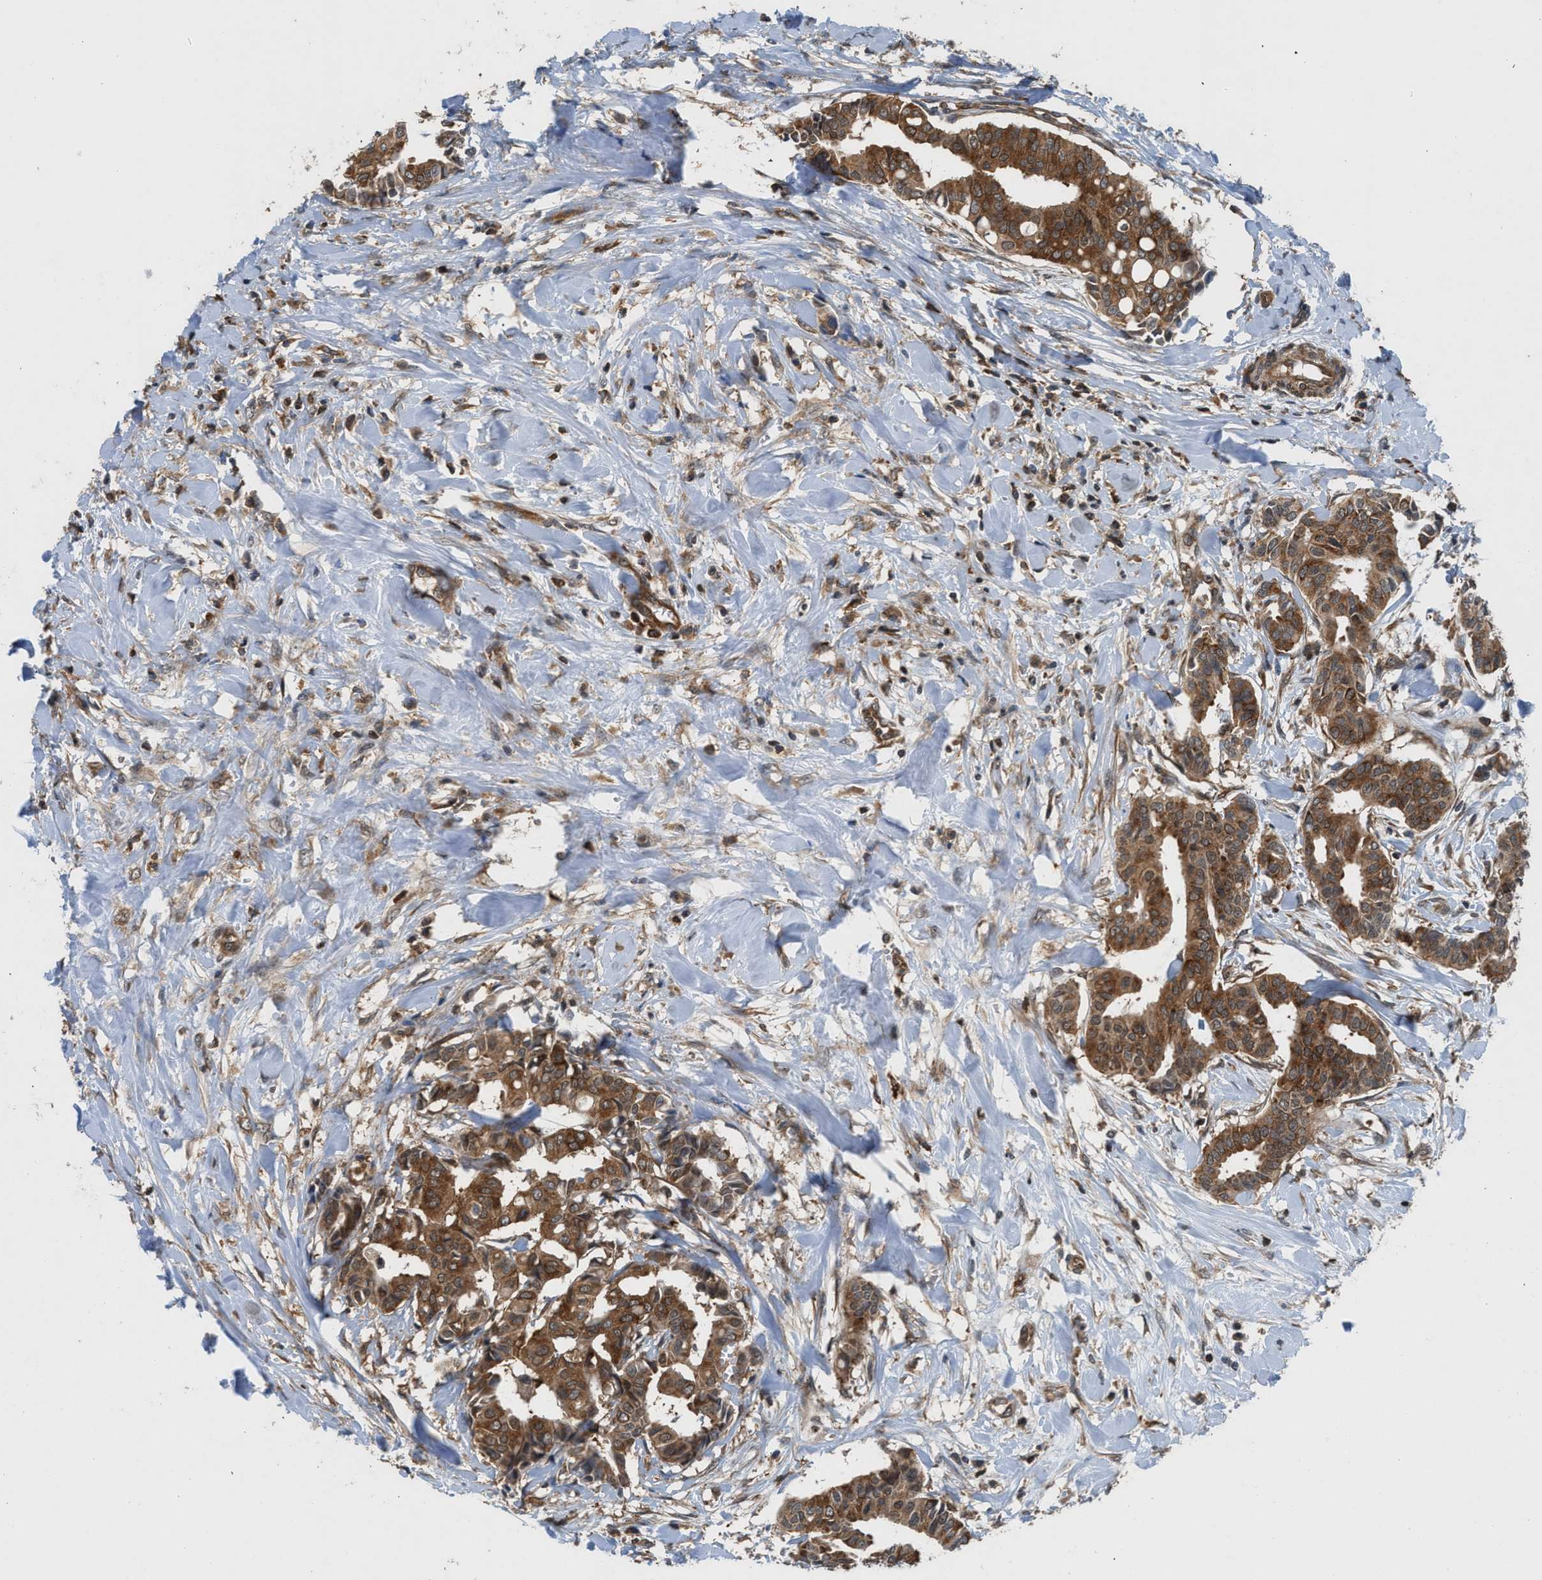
{"staining": {"intensity": "moderate", "quantity": ">75%", "location": "cytoplasmic/membranous"}, "tissue": "head and neck cancer", "cell_type": "Tumor cells", "image_type": "cancer", "snomed": [{"axis": "morphology", "description": "Adenocarcinoma, NOS"}, {"axis": "topography", "description": "Salivary gland"}, {"axis": "topography", "description": "Head-Neck"}], "caption": "A medium amount of moderate cytoplasmic/membranous staining is seen in approximately >75% of tumor cells in head and neck cancer tissue.", "gene": "OXSR1", "patient": {"sex": "female", "age": 59}}